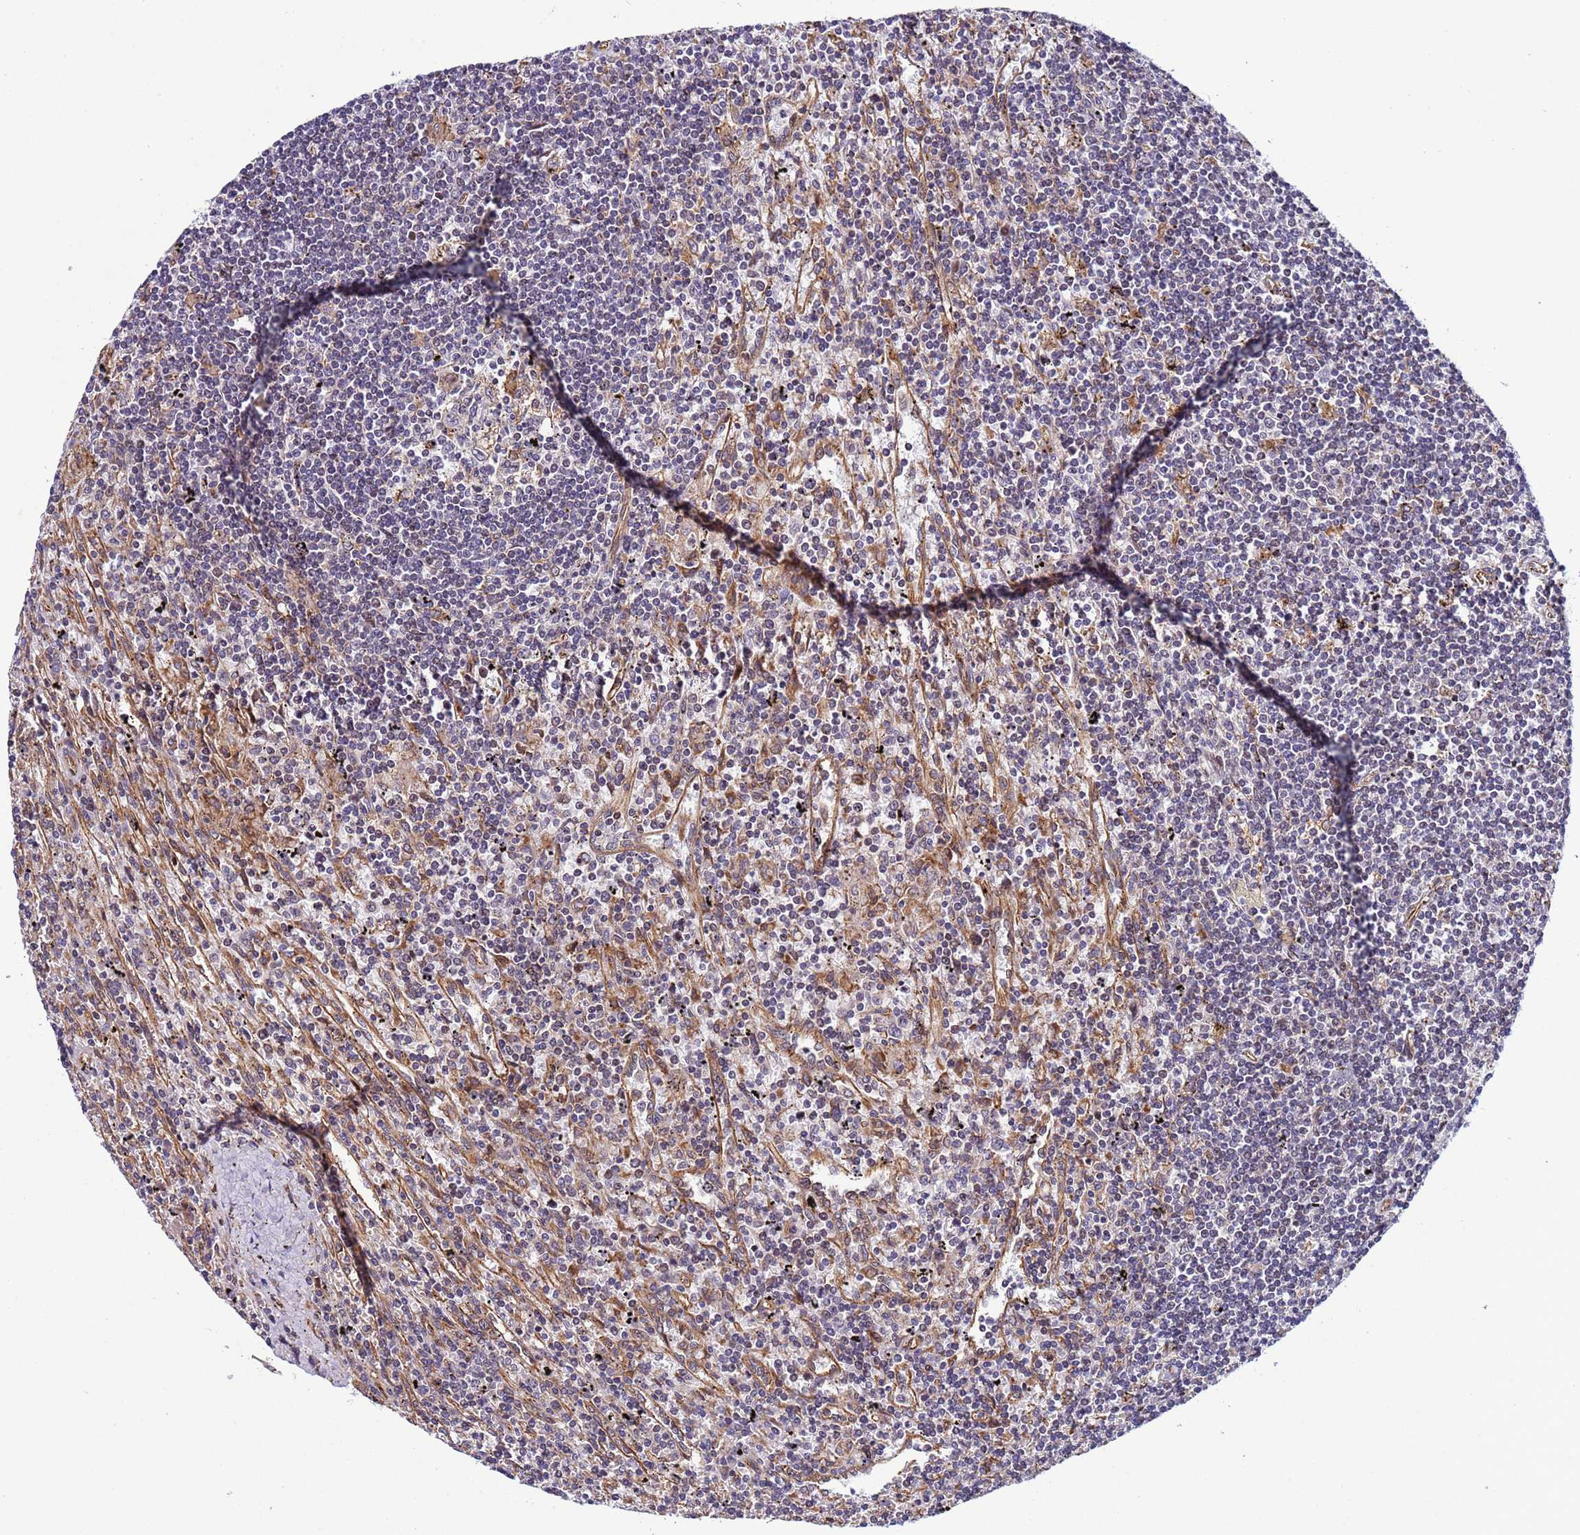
{"staining": {"intensity": "negative", "quantity": "none", "location": "none"}, "tissue": "lymphoma", "cell_type": "Tumor cells", "image_type": "cancer", "snomed": [{"axis": "morphology", "description": "Malignant lymphoma, non-Hodgkin's type, Low grade"}, {"axis": "topography", "description": "Spleen"}], "caption": "Low-grade malignant lymphoma, non-Hodgkin's type was stained to show a protein in brown. There is no significant staining in tumor cells.", "gene": "MCRIP1", "patient": {"sex": "male", "age": 76}}